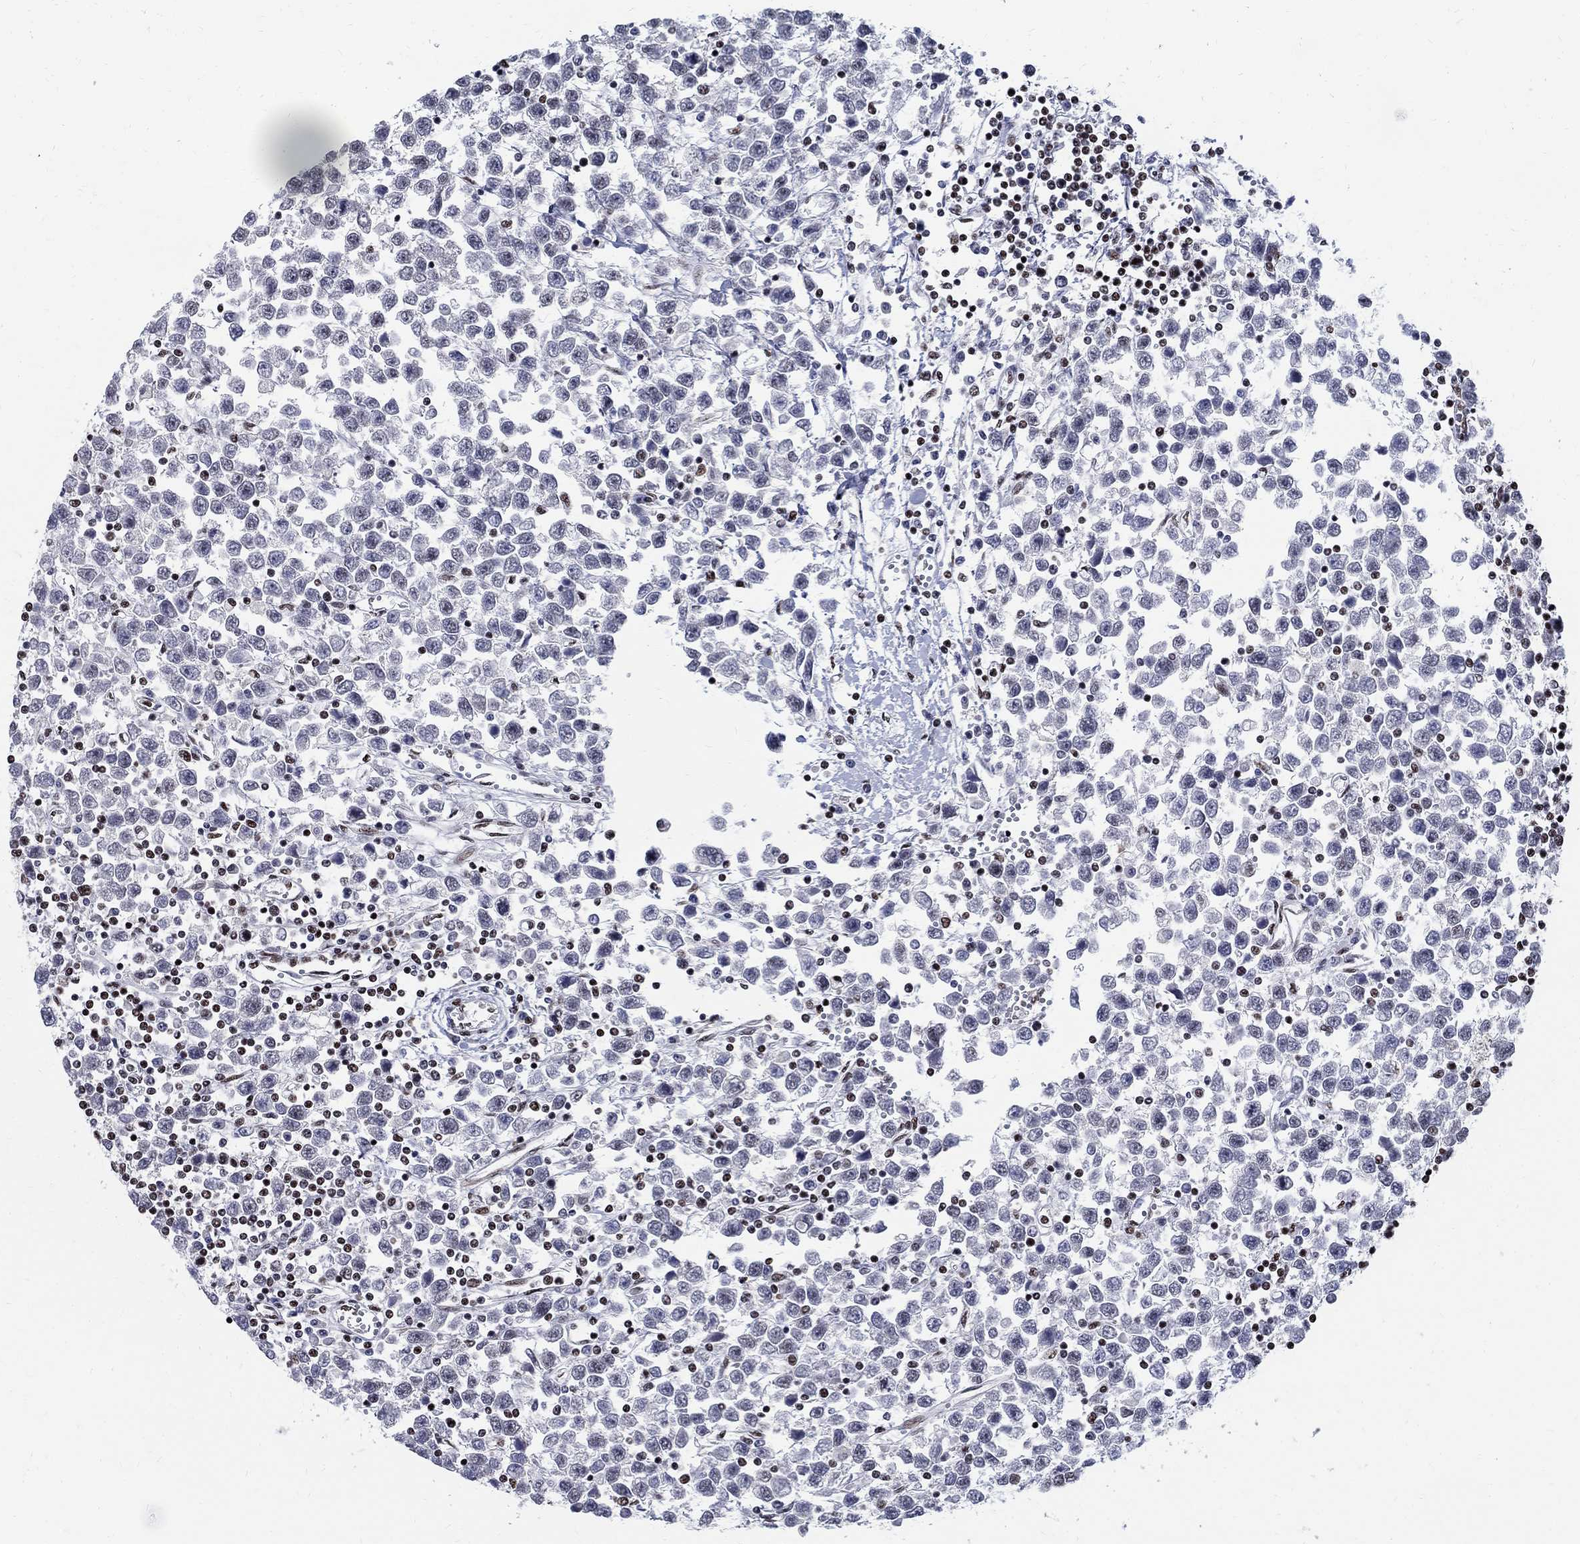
{"staining": {"intensity": "negative", "quantity": "none", "location": "none"}, "tissue": "testis cancer", "cell_type": "Tumor cells", "image_type": "cancer", "snomed": [{"axis": "morphology", "description": "Seminoma, NOS"}, {"axis": "topography", "description": "Testis"}], "caption": "Photomicrograph shows no protein expression in tumor cells of seminoma (testis) tissue. (Brightfield microscopy of DAB (3,3'-diaminobenzidine) immunohistochemistry at high magnification).", "gene": "FBXO16", "patient": {"sex": "male", "age": 34}}